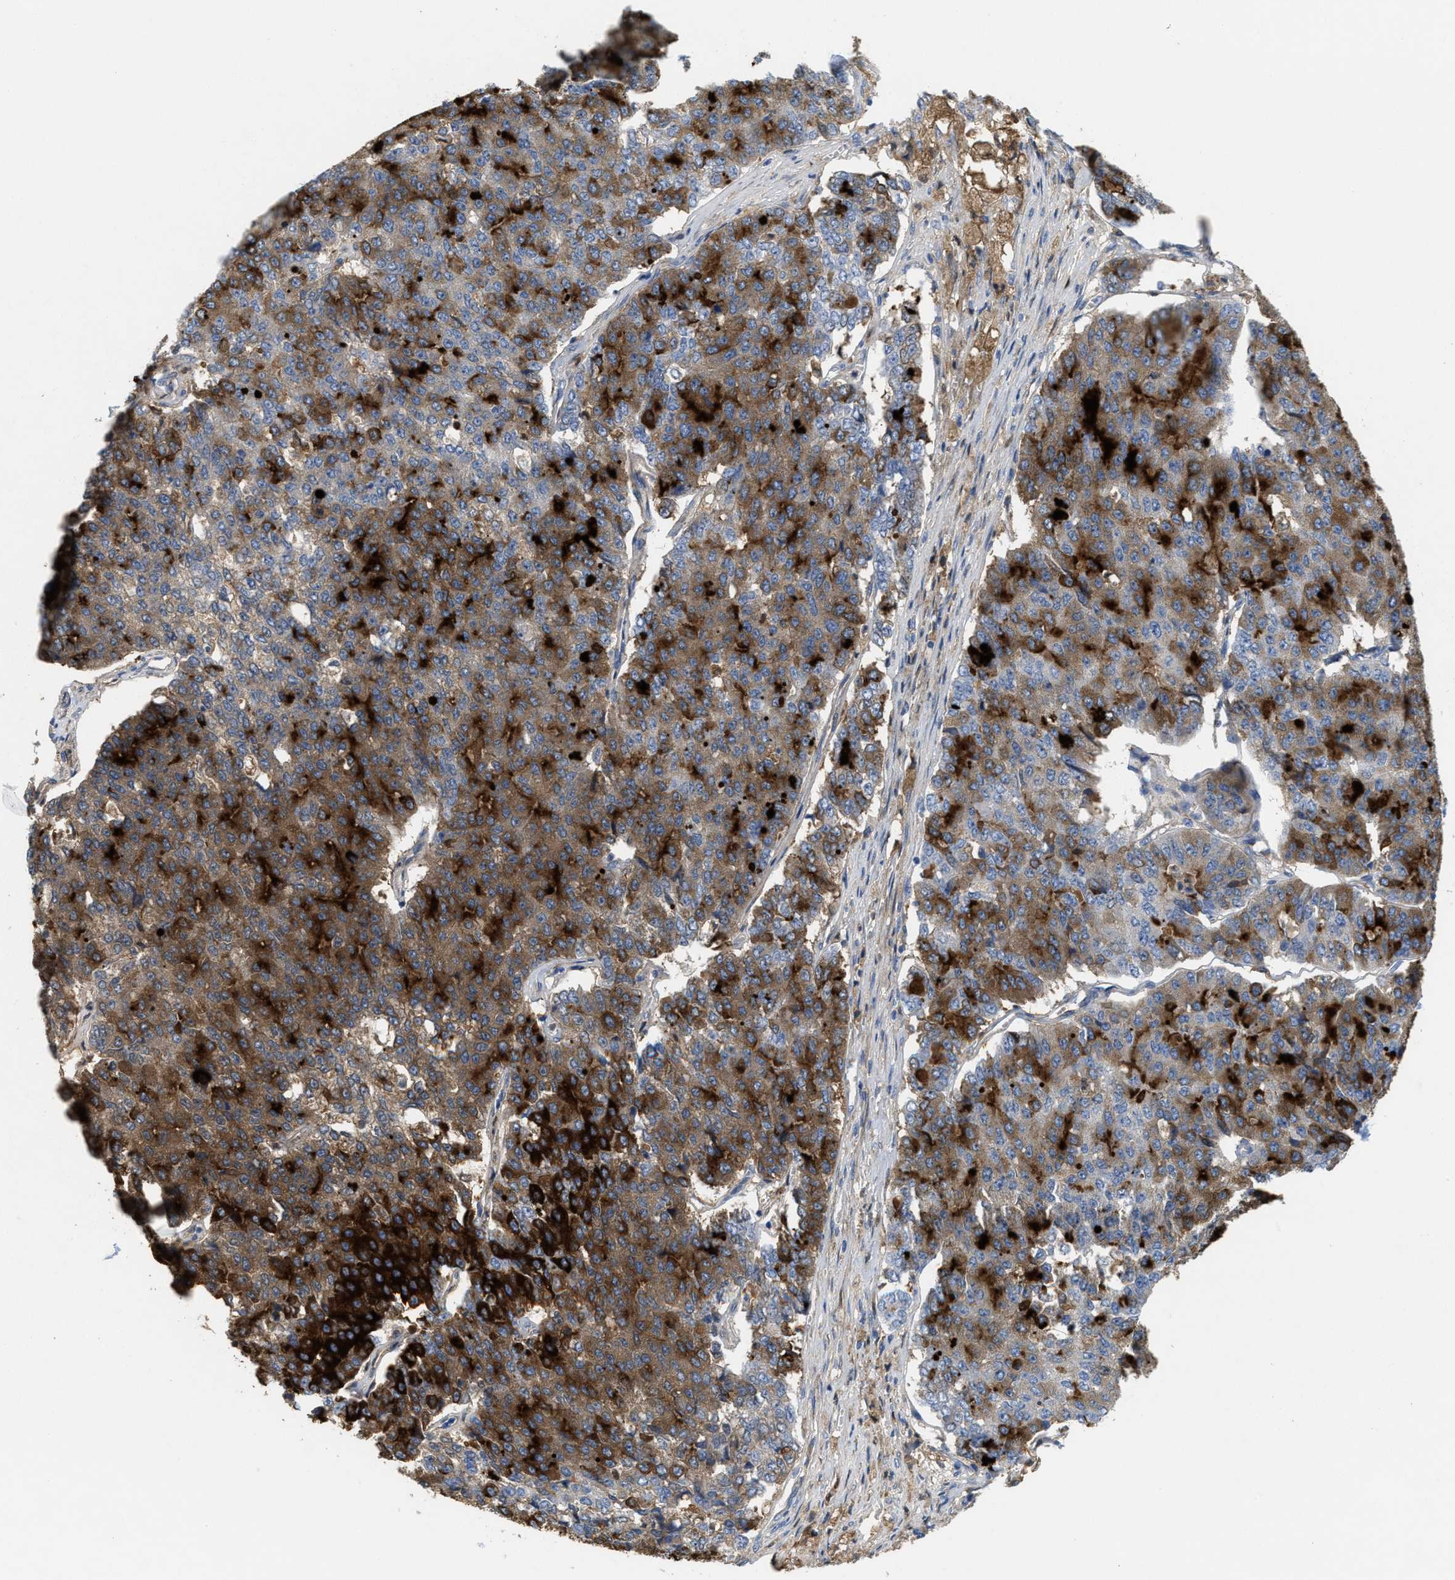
{"staining": {"intensity": "strong", "quantity": ">75%", "location": "cytoplasmic/membranous"}, "tissue": "pancreatic cancer", "cell_type": "Tumor cells", "image_type": "cancer", "snomed": [{"axis": "morphology", "description": "Adenocarcinoma, NOS"}, {"axis": "topography", "description": "Pancreas"}], "caption": "Protein expression analysis of pancreatic adenocarcinoma reveals strong cytoplasmic/membranous expression in approximately >75% of tumor cells.", "gene": "CPA2", "patient": {"sex": "male", "age": 50}}